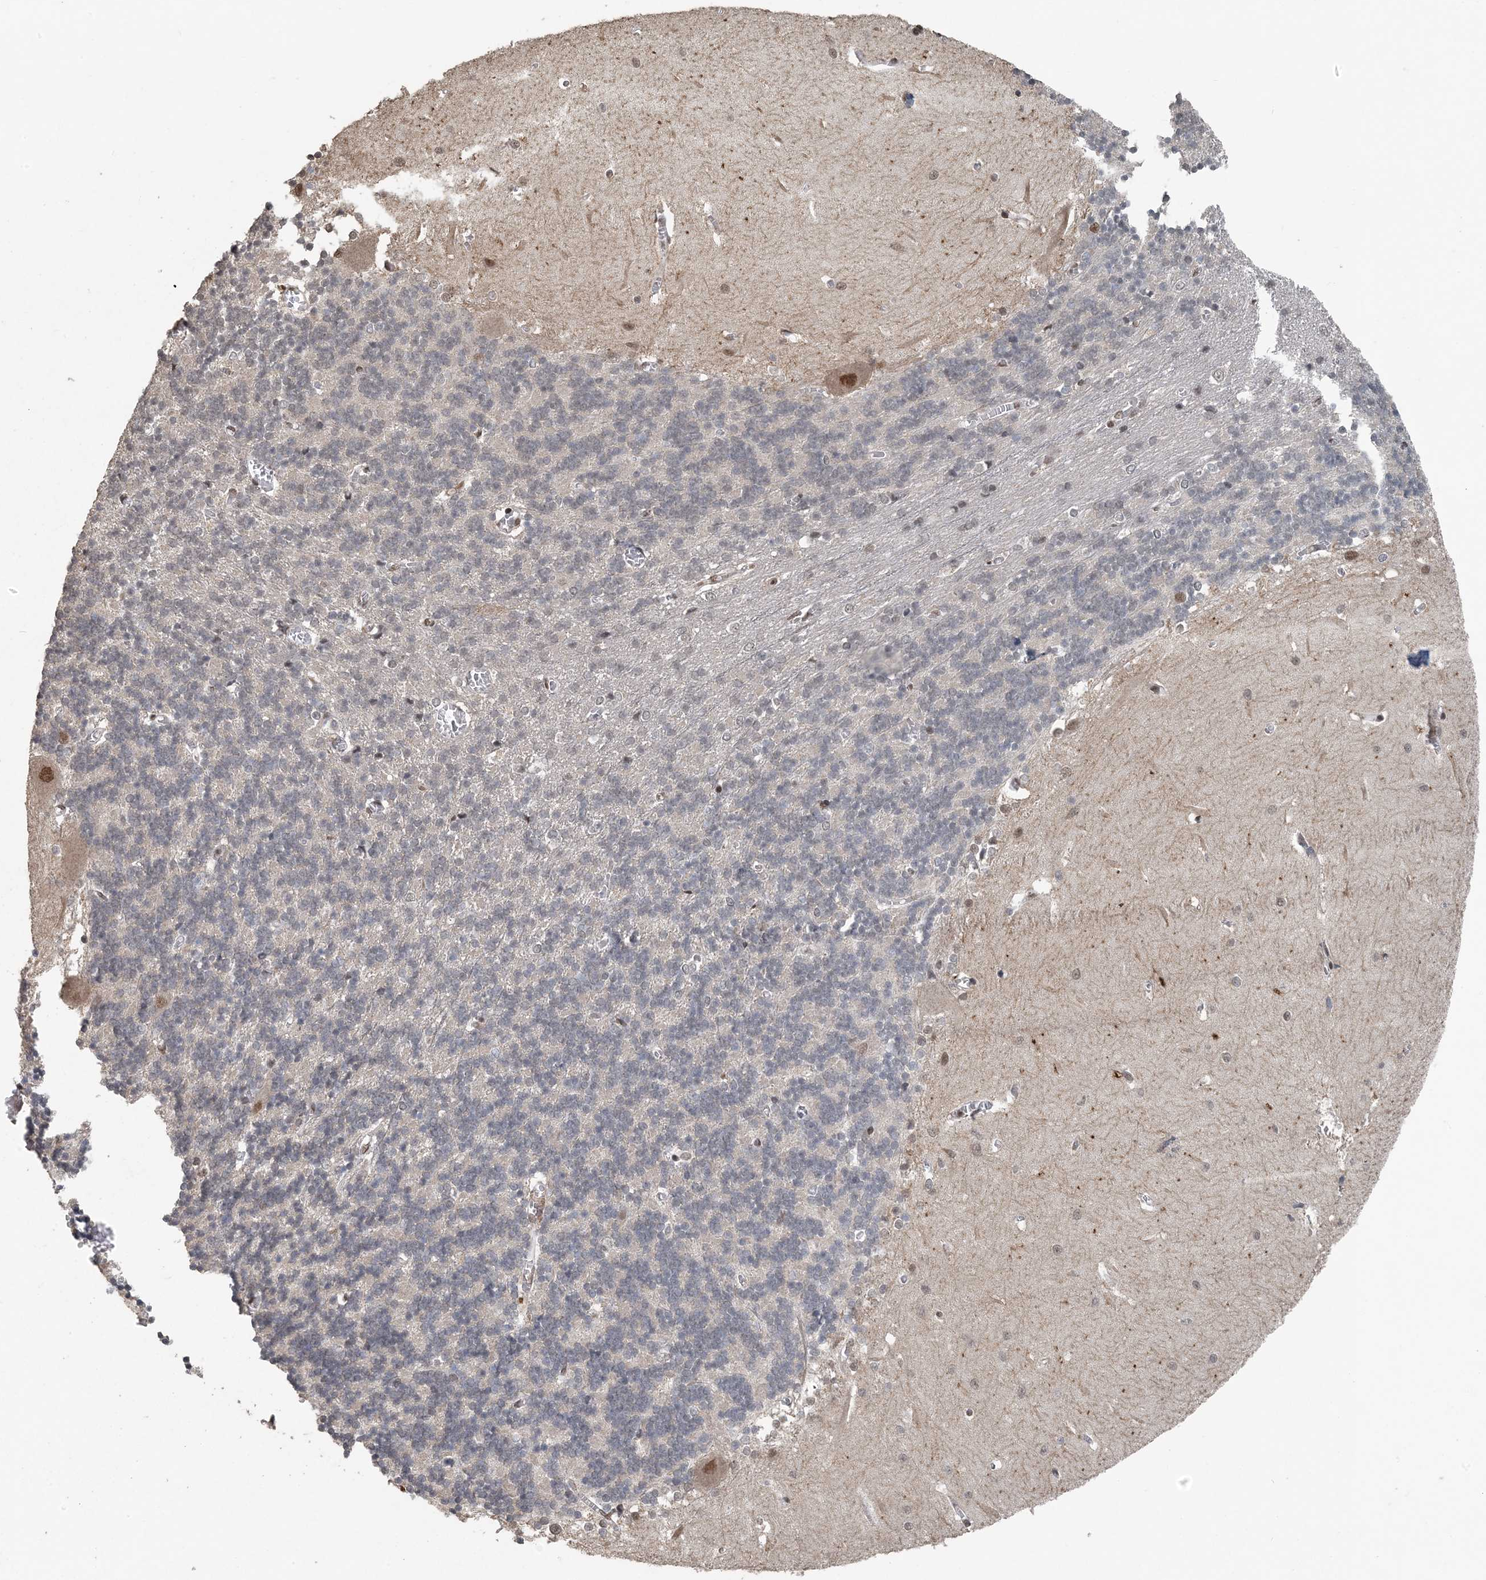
{"staining": {"intensity": "negative", "quantity": "none", "location": "none"}, "tissue": "cerebellum", "cell_type": "Cells in granular layer", "image_type": "normal", "snomed": [{"axis": "morphology", "description": "Normal tissue, NOS"}, {"axis": "topography", "description": "Cerebellum"}], "caption": "Cells in granular layer are negative for brown protein staining in unremarkable cerebellum.", "gene": "MBD2", "patient": {"sex": "male", "age": 37}}